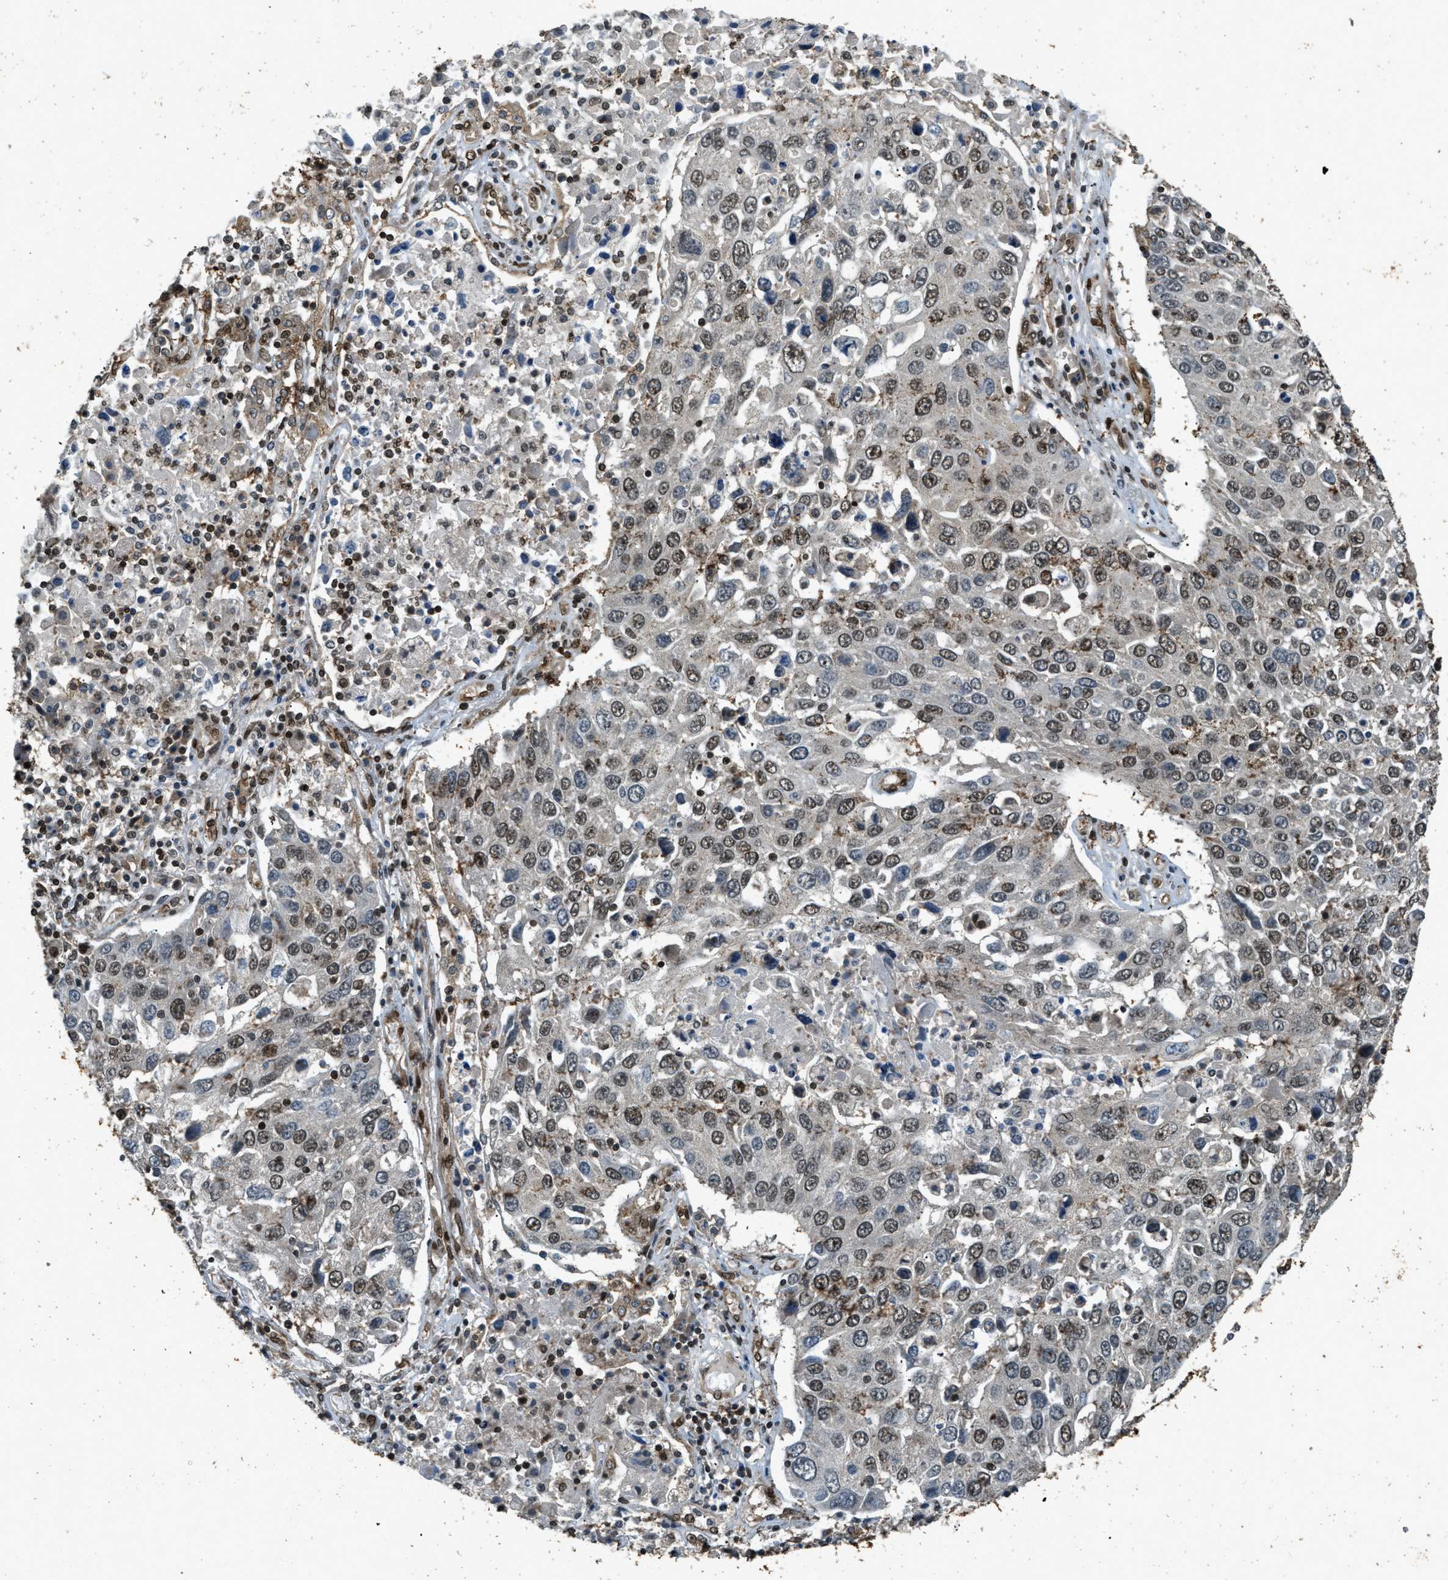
{"staining": {"intensity": "weak", "quantity": "25%-75%", "location": "nuclear"}, "tissue": "lung cancer", "cell_type": "Tumor cells", "image_type": "cancer", "snomed": [{"axis": "morphology", "description": "Squamous cell carcinoma, NOS"}, {"axis": "topography", "description": "Lung"}], "caption": "Immunohistochemical staining of human lung cancer (squamous cell carcinoma) shows weak nuclear protein staining in approximately 25%-75% of tumor cells.", "gene": "SYNE1", "patient": {"sex": "male", "age": 65}}